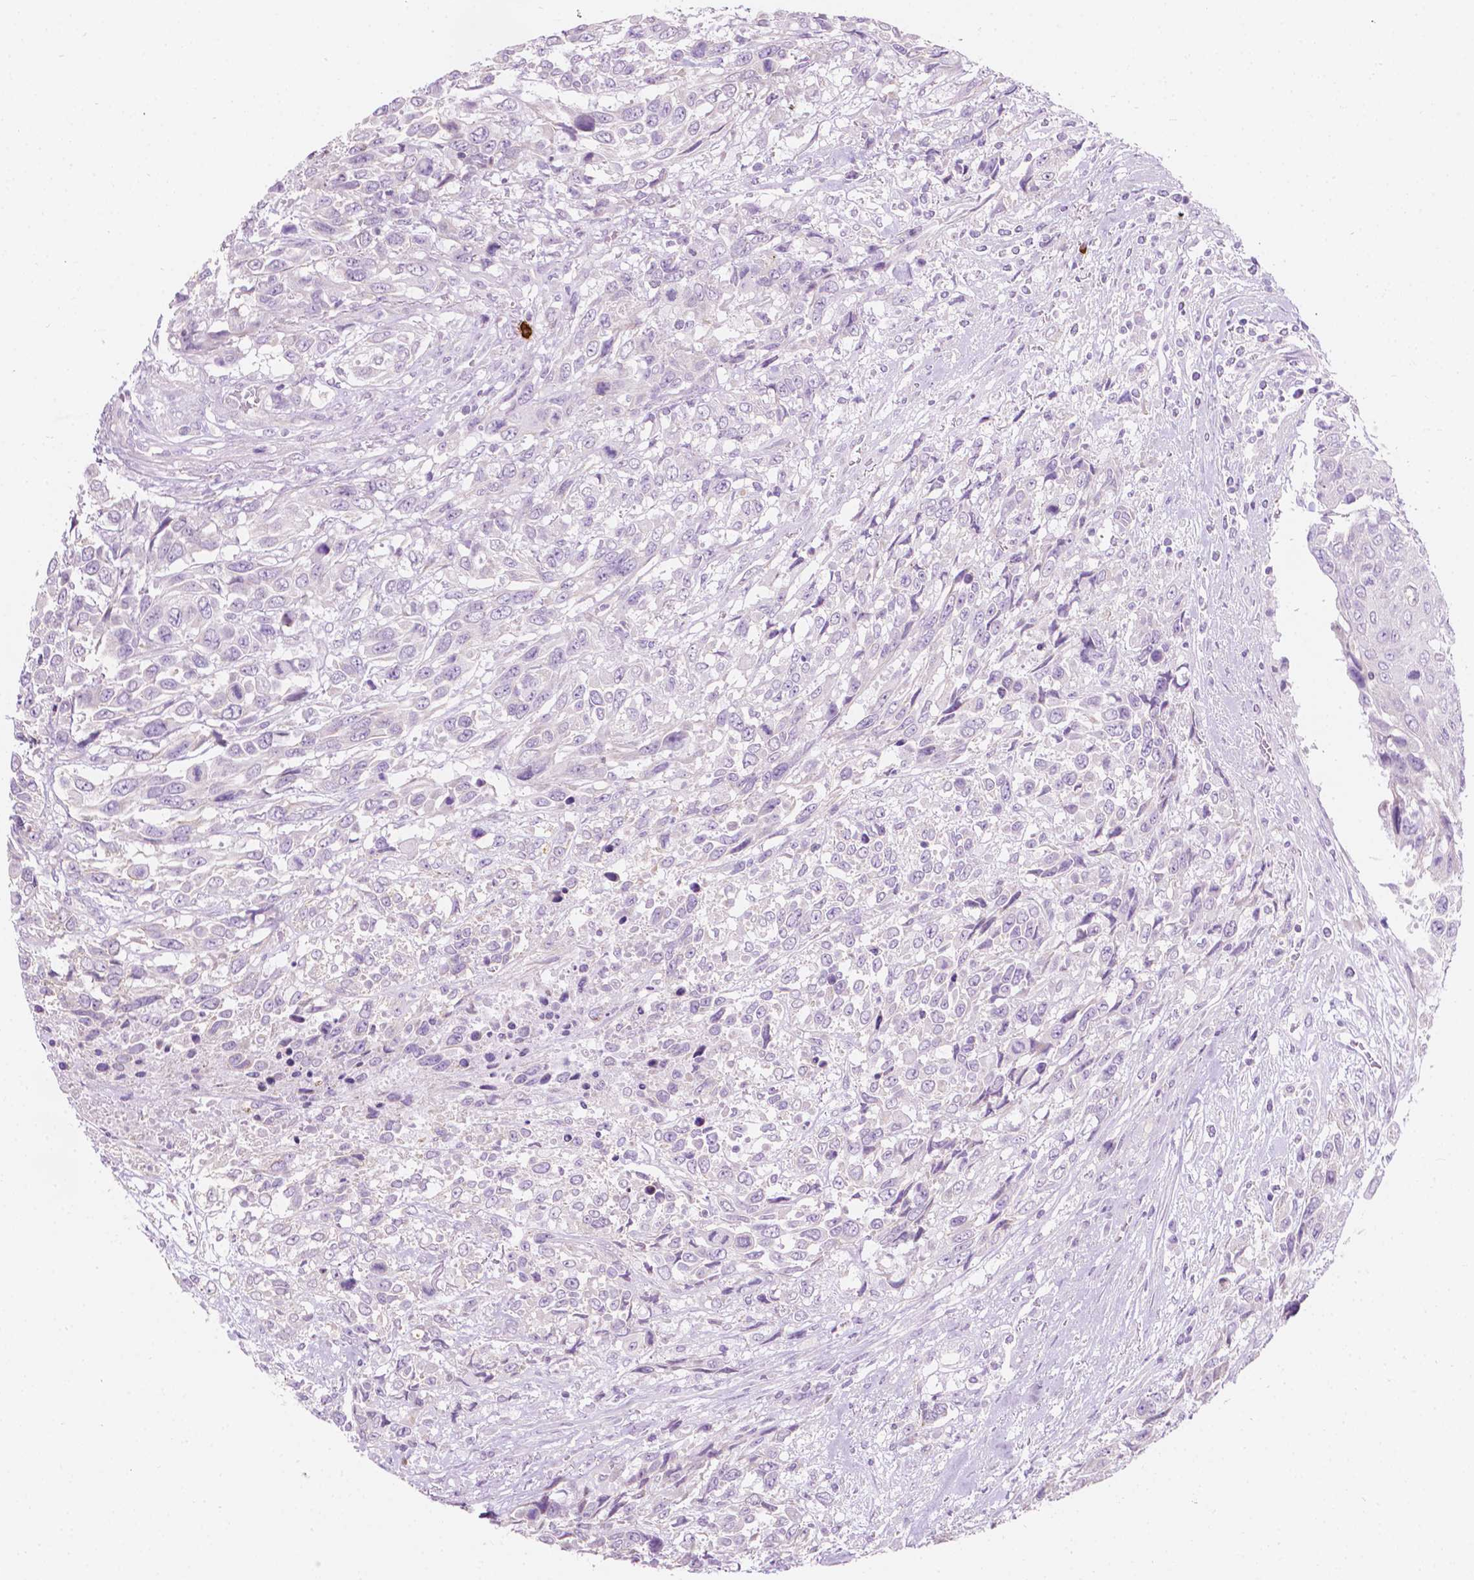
{"staining": {"intensity": "negative", "quantity": "none", "location": "none"}, "tissue": "urothelial cancer", "cell_type": "Tumor cells", "image_type": "cancer", "snomed": [{"axis": "morphology", "description": "Urothelial carcinoma, High grade"}, {"axis": "topography", "description": "Urinary bladder"}], "caption": "Urothelial cancer was stained to show a protein in brown. There is no significant positivity in tumor cells.", "gene": "NOS1AP", "patient": {"sex": "female", "age": 70}}